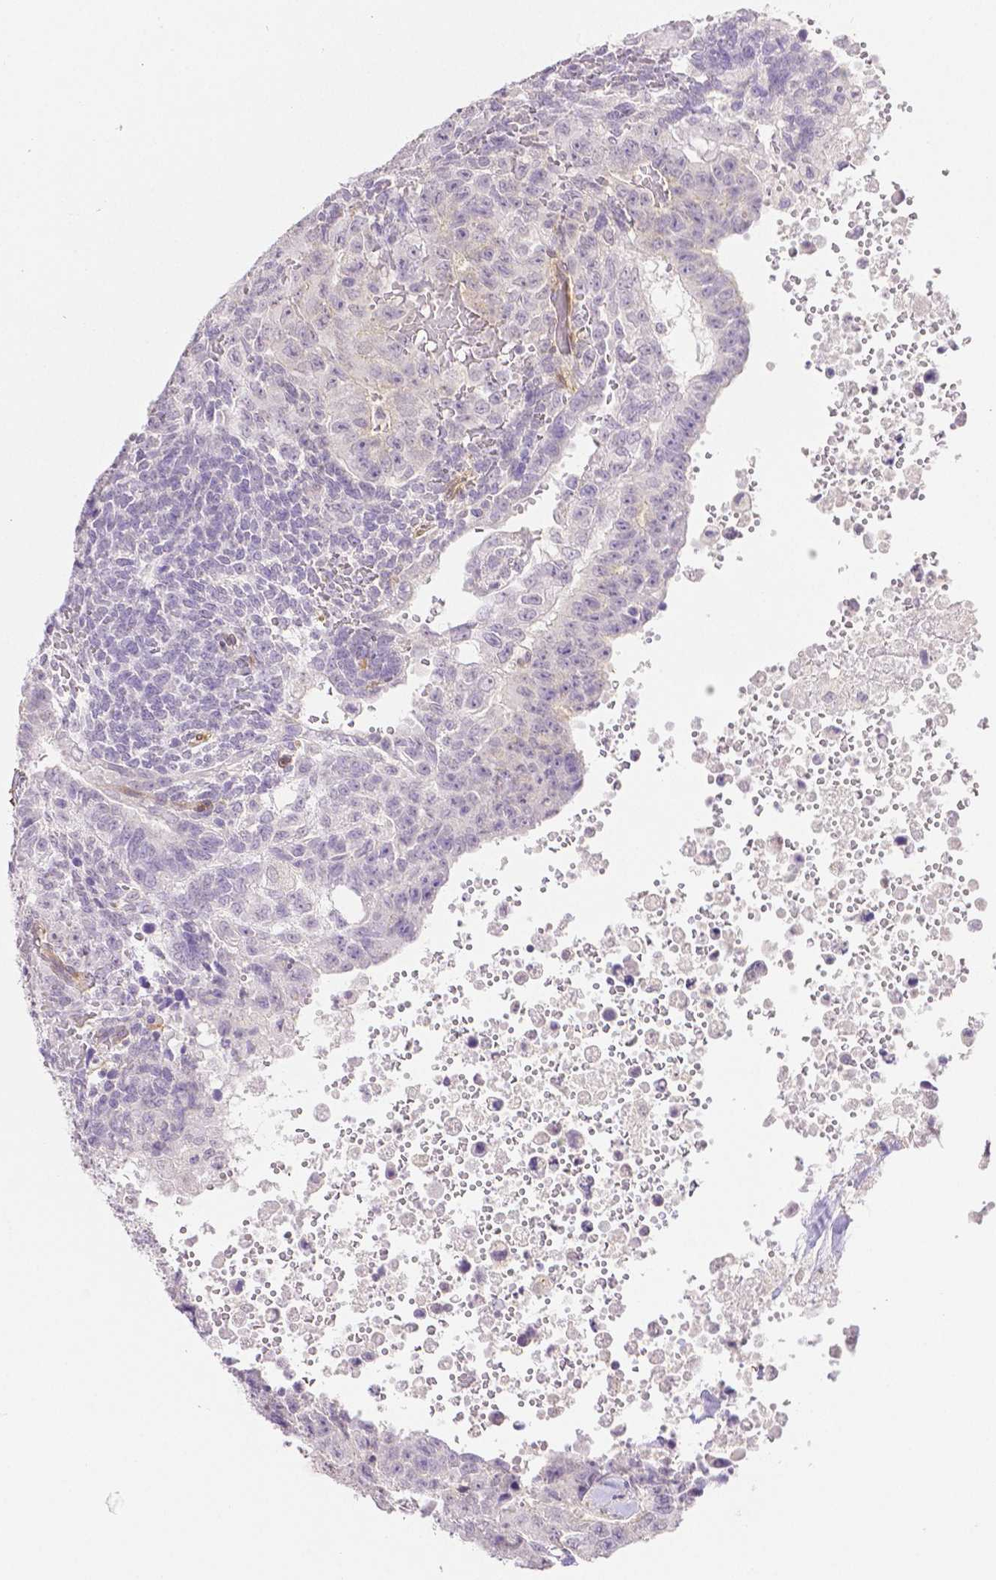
{"staining": {"intensity": "negative", "quantity": "none", "location": "none"}, "tissue": "testis cancer", "cell_type": "Tumor cells", "image_type": "cancer", "snomed": [{"axis": "morphology", "description": "Carcinoma, Embryonal, NOS"}, {"axis": "topography", "description": "Testis"}], "caption": "Tumor cells are negative for protein expression in human testis embryonal carcinoma. The staining is performed using DAB (3,3'-diaminobenzidine) brown chromogen with nuclei counter-stained in using hematoxylin.", "gene": "THY1", "patient": {"sex": "male", "age": 24}}